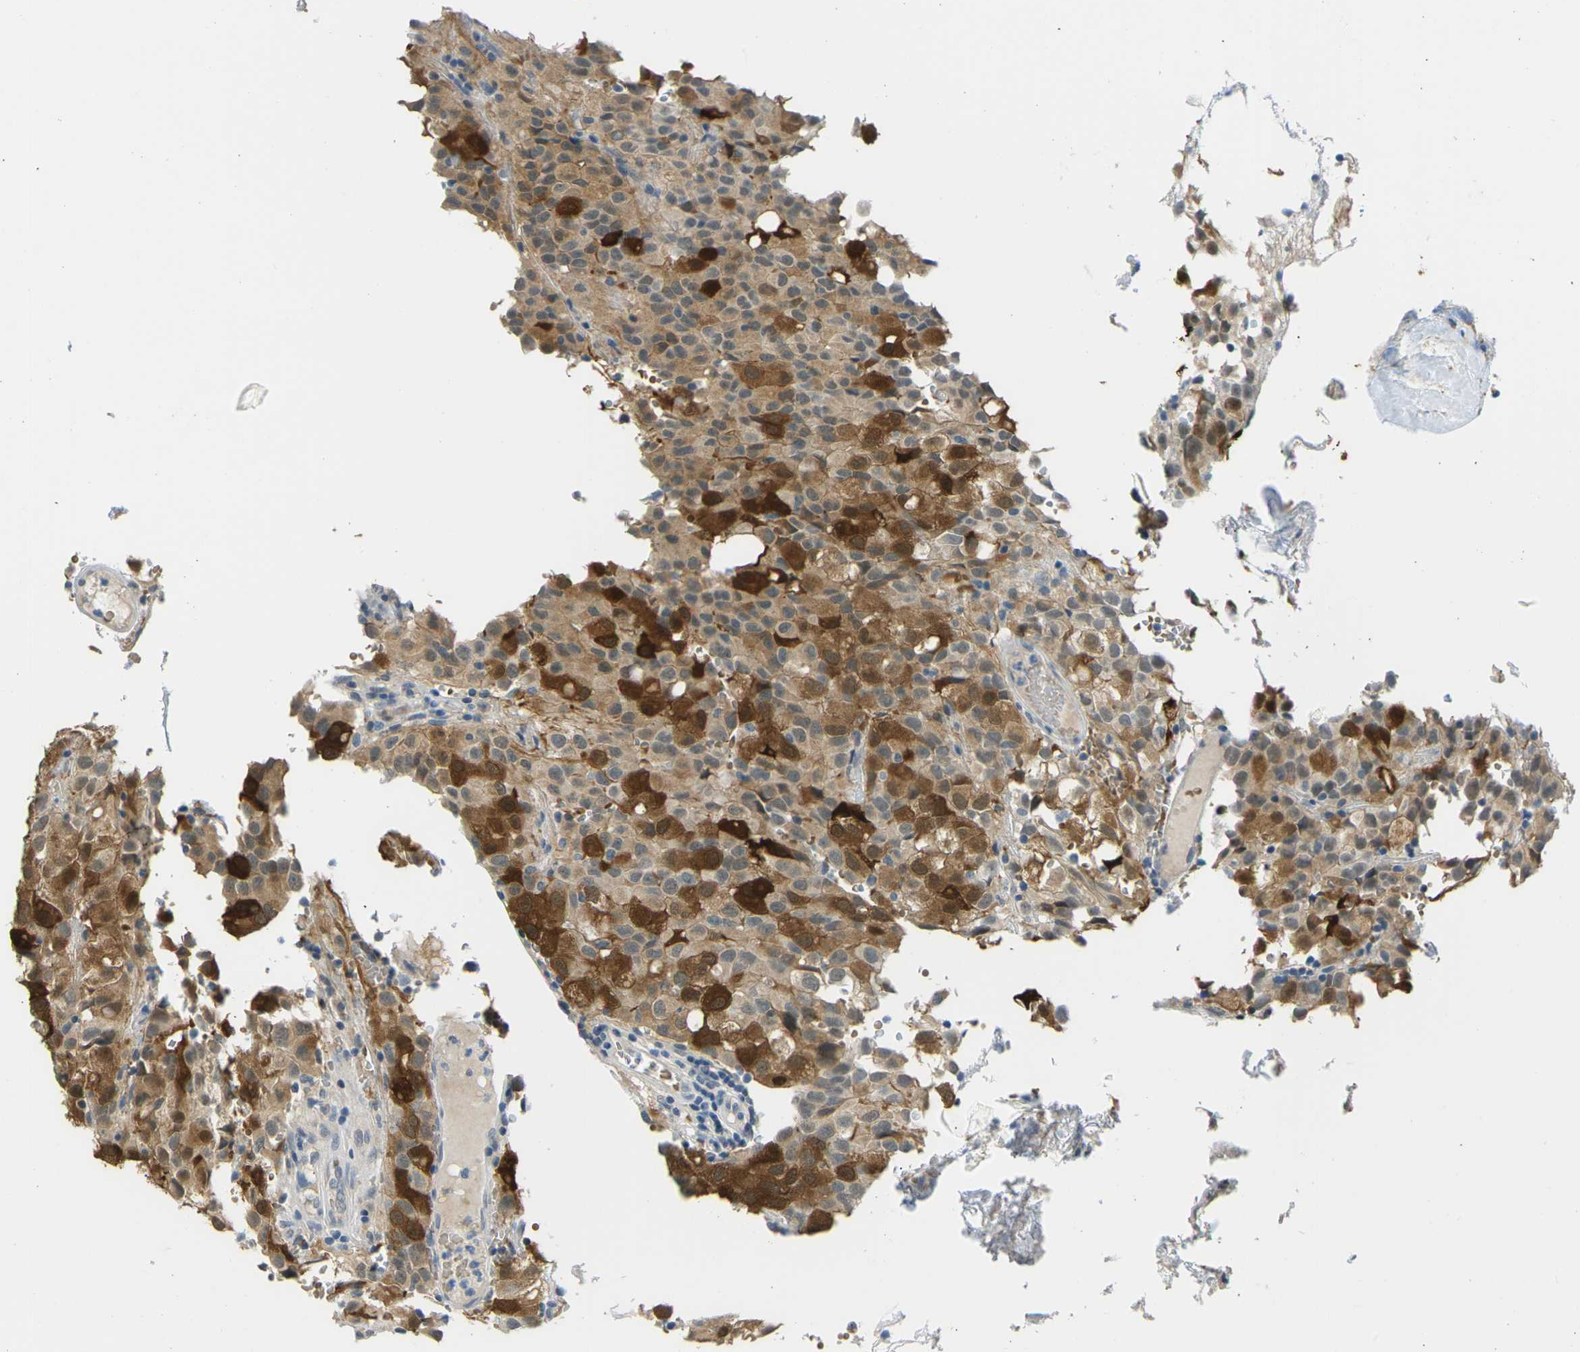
{"staining": {"intensity": "moderate", "quantity": ">75%", "location": "cytoplasmic/membranous"}, "tissue": "glioma", "cell_type": "Tumor cells", "image_type": "cancer", "snomed": [{"axis": "morphology", "description": "Glioma, malignant, High grade"}, {"axis": "topography", "description": "Brain"}], "caption": "Malignant glioma (high-grade) stained for a protein reveals moderate cytoplasmic/membranous positivity in tumor cells. (Brightfield microscopy of DAB IHC at high magnification).", "gene": "PSAT1", "patient": {"sex": "male", "age": 32}}